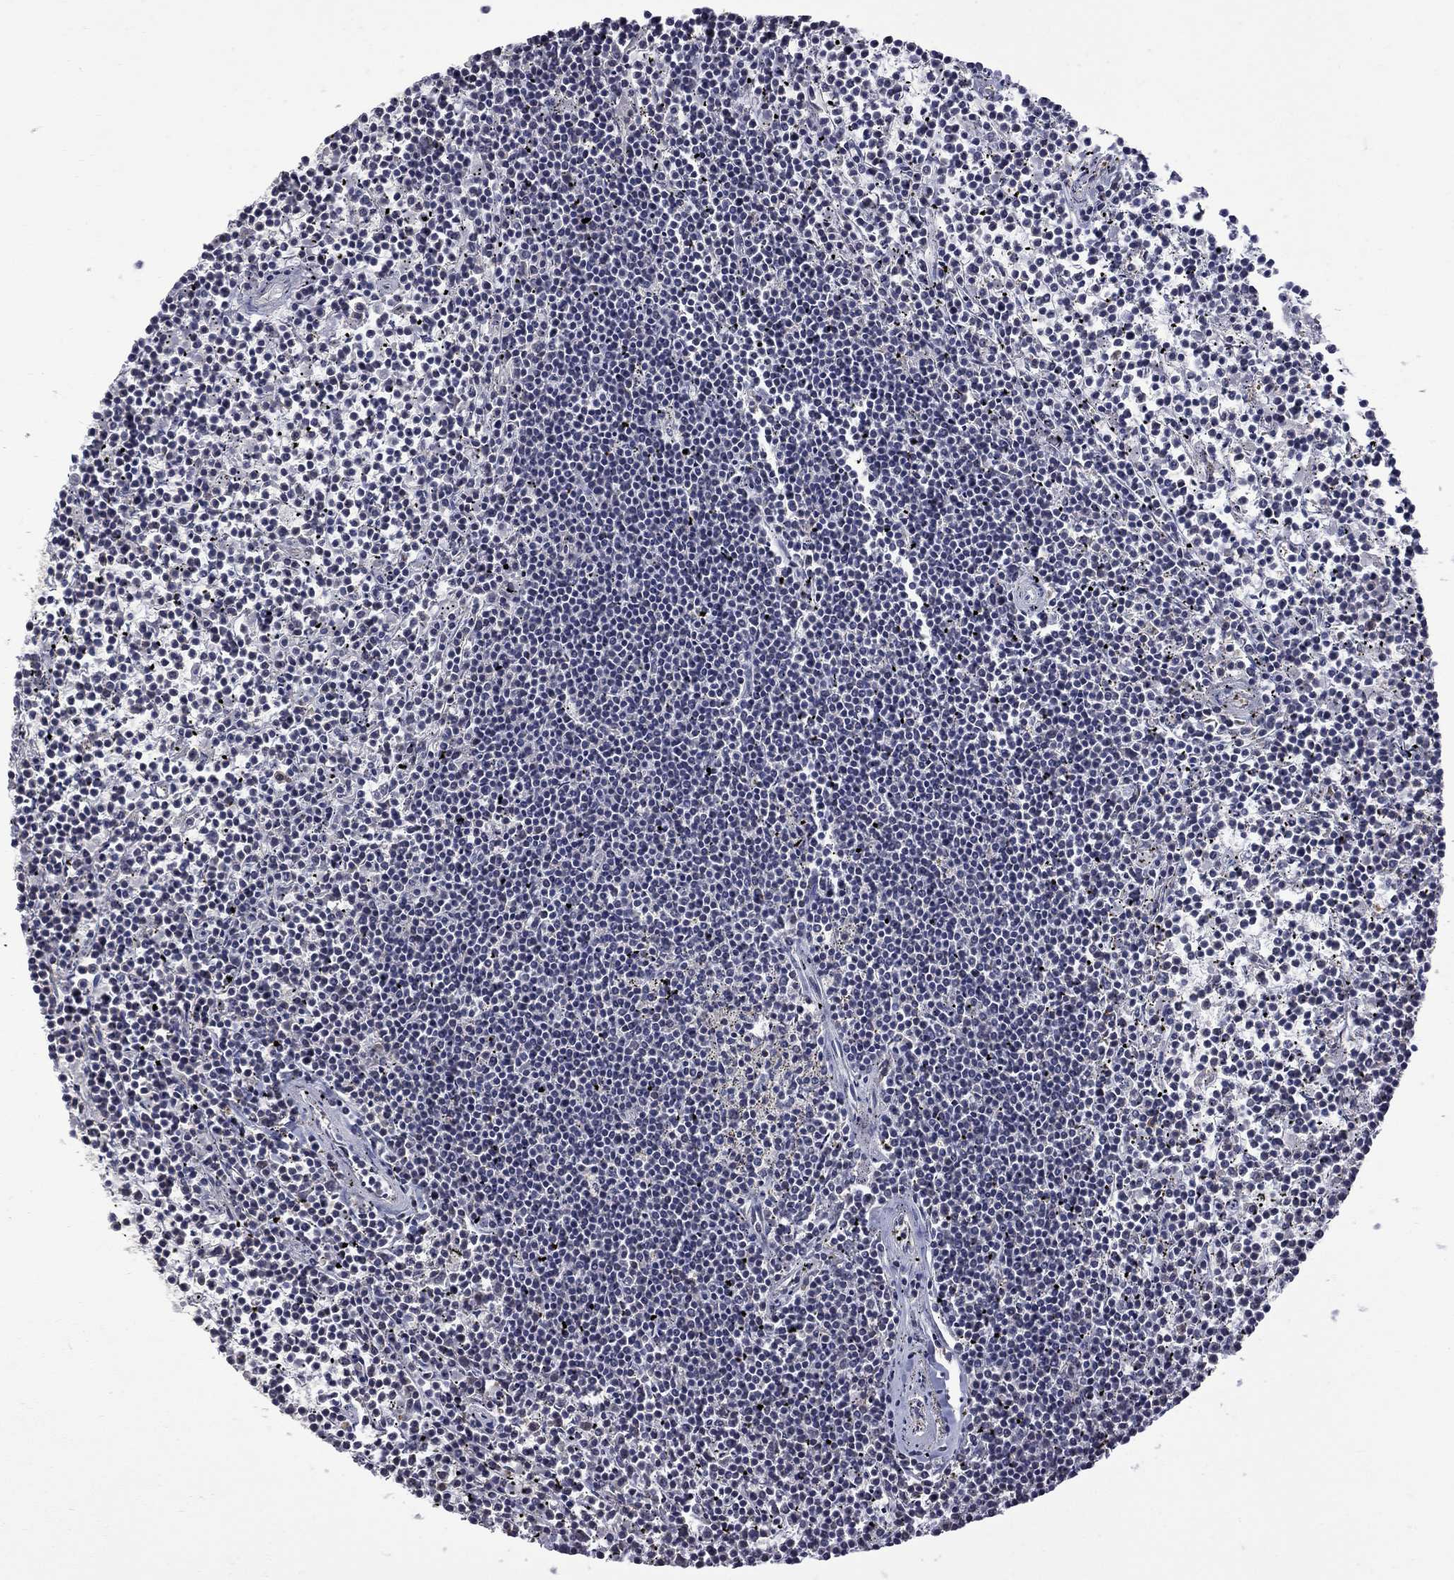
{"staining": {"intensity": "negative", "quantity": "none", "location": "none"}, "tissue": "lymphoma", "cell_type": "Tumor cells", "image_type": "cancer", "snomed": [{"axis": "morphology", "description": "Malignant lymphoma, non-Hodgkin's type, Low grade"}, {"axis": "topography", "description": "Spleen"}], "caption": "High power microscopy image of an immunohistochemistry image of low-grade malignant lymphoma, non-Hodgkin's type, revealing no significant staining in tumor cells. The staining is performed using DAB (3,3'-diaminobenzidine) brown chromogen with nuclei counter-stained in using hematoxylin.", "gene": "RFWD3", "patient": {"sex": "female", "age": 19}}